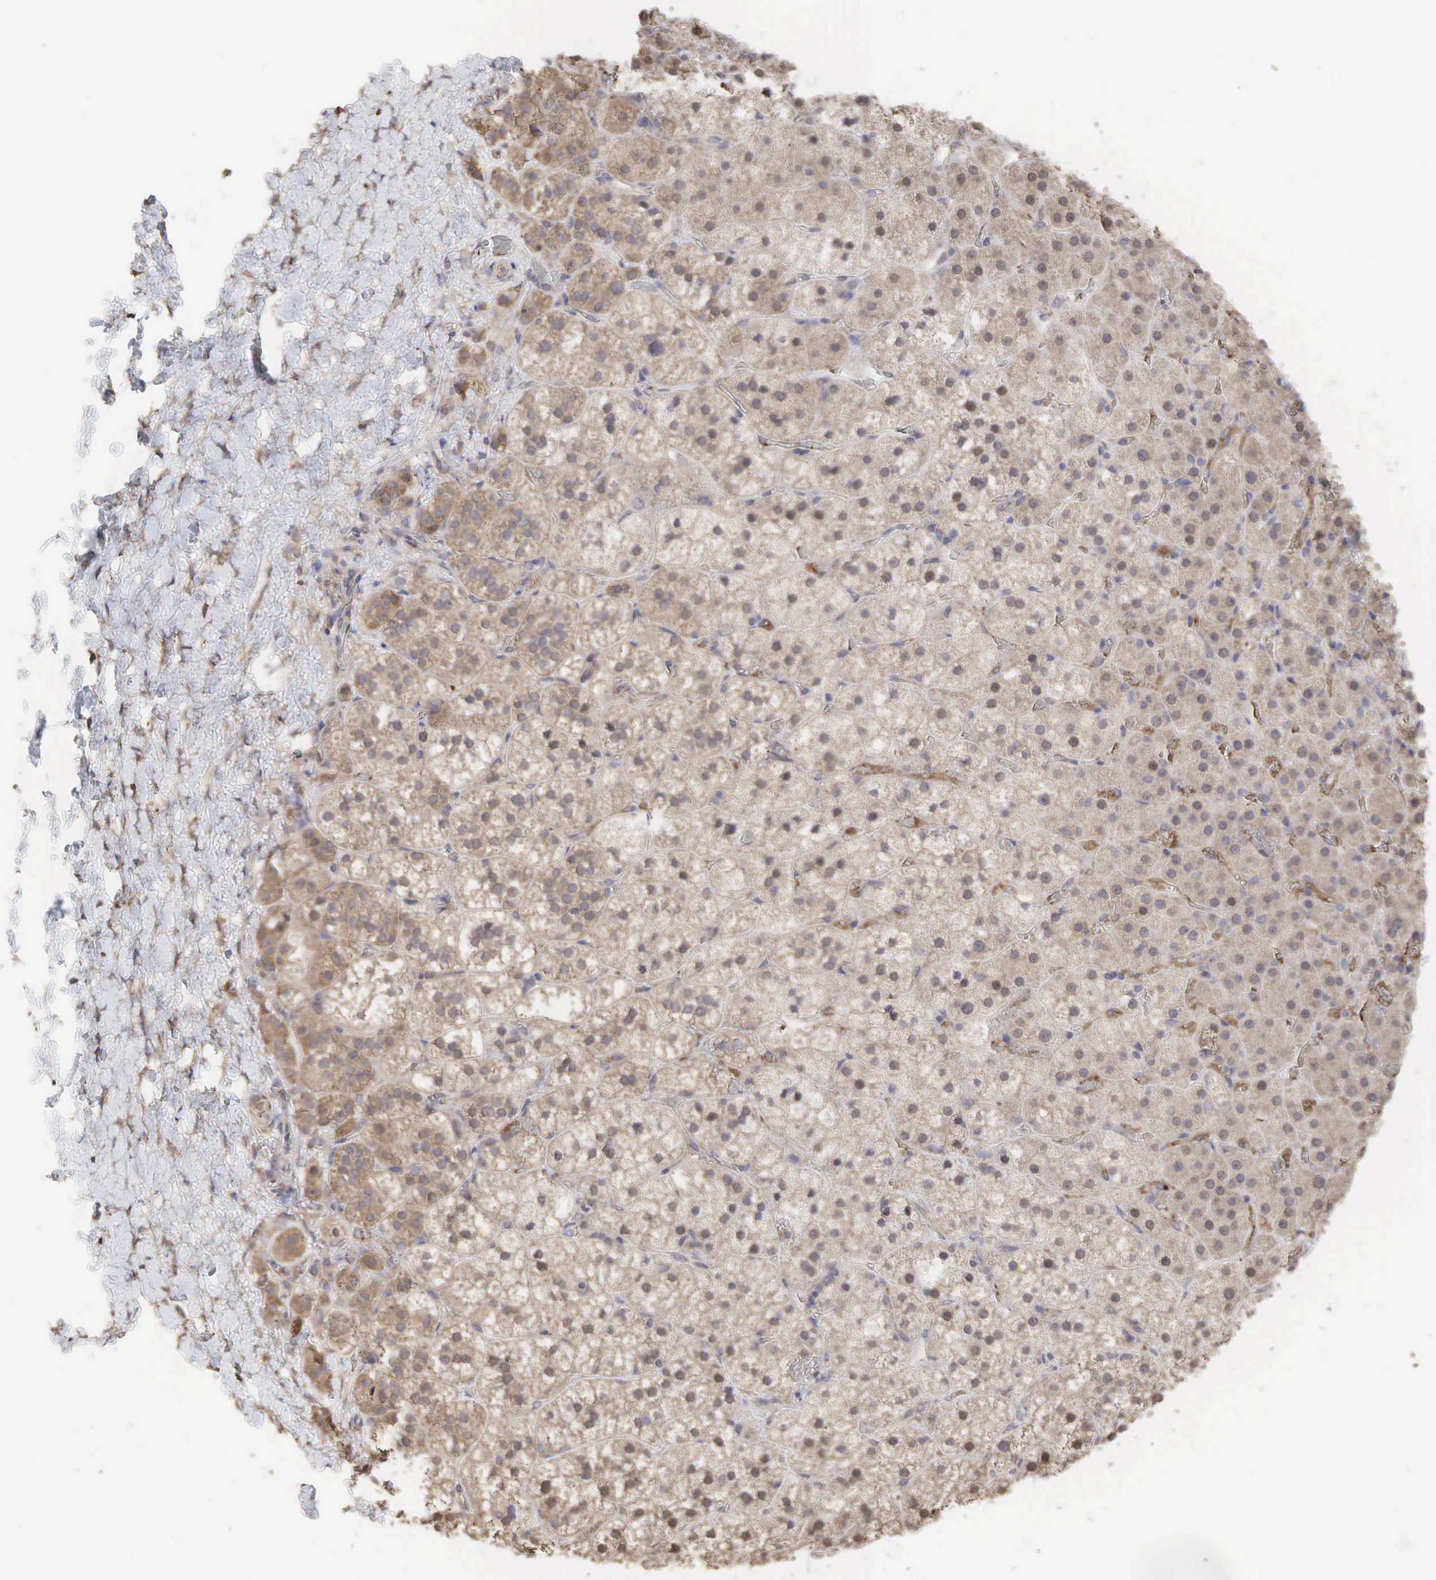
{"staining": {"intensity": "weak", "quantity": ">75%", "location": "cytoplasmic/membranous"}, "tissue": "adrenal gland", "cell_type": "Glandular cells", "image_type": "normal", "snomed": [{"axis": "morphology", "description": "Normal tissue, NOS"}, {"axis": "topography", "description": "Adrenal gland"}], "caption": "Adrenal gland stained with a brown dye displays weak cytoplasmic/membranous positive positivity in about >75% of glandular cells.", "gene": "PABPC5", "patient": {"sex": "male", "age": 53}}